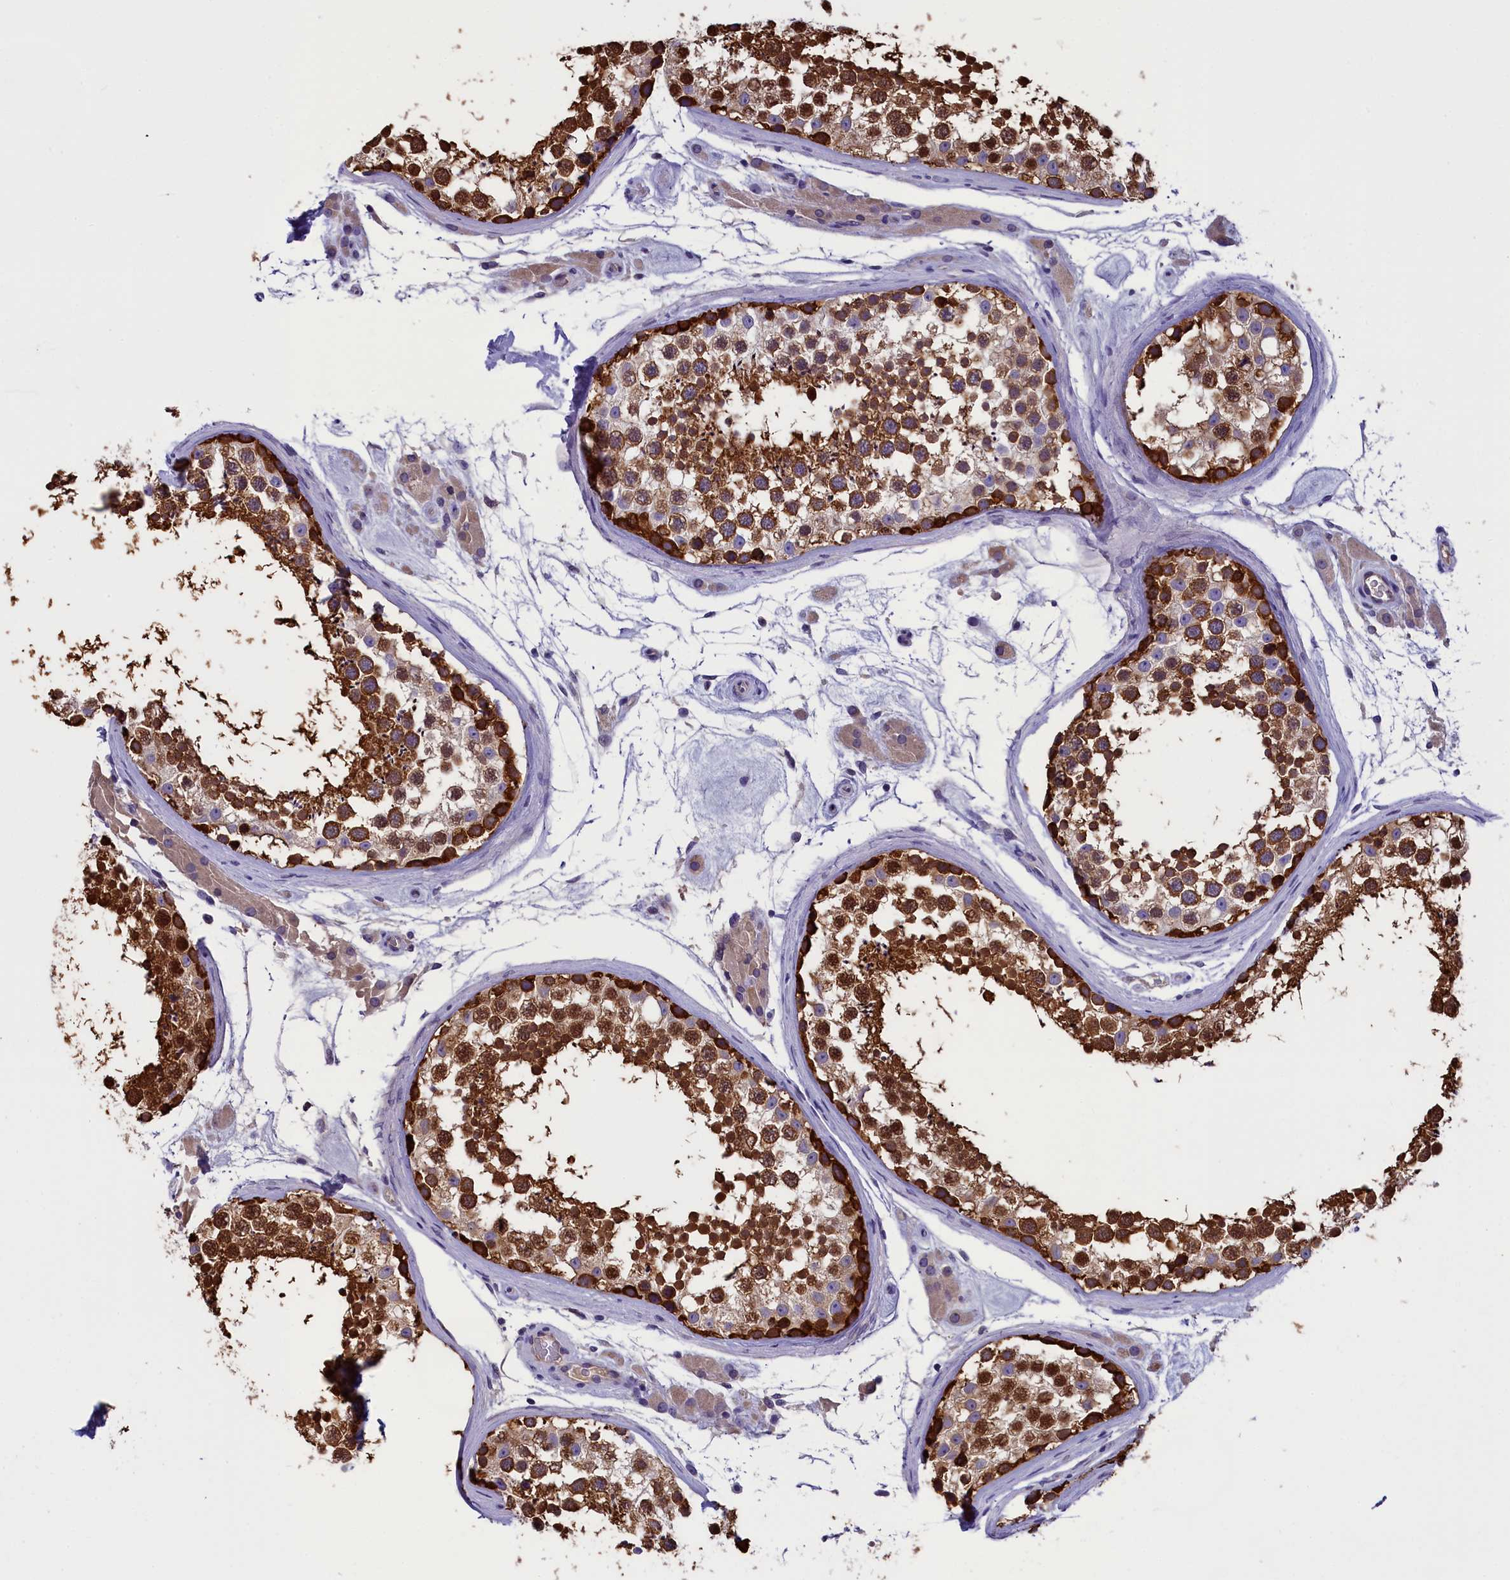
{"staining": {"intensity": "strong", "quantity": ">75%", "location": "cytoplasmic/membranous,nuclear"}, "tissue": "testis", "cell_type": "Cells in seminiferous ducts", "image_type": "normal", "snomed": [{"axis": "morphology", "description": "Normal tissue, NOS"}, {"axis": "topography", "description": "Testis"}], "caption": "Protein staining shows strong cytoplasmic/membranous,nuclear positivity in approximately >75% of cells in seminiferous ducts in normal testis. (Brightfield microscopy of DAB IHC at high magnification).", "gene": "ABCC8", "patient": {"sex": "male", "age": 46}}